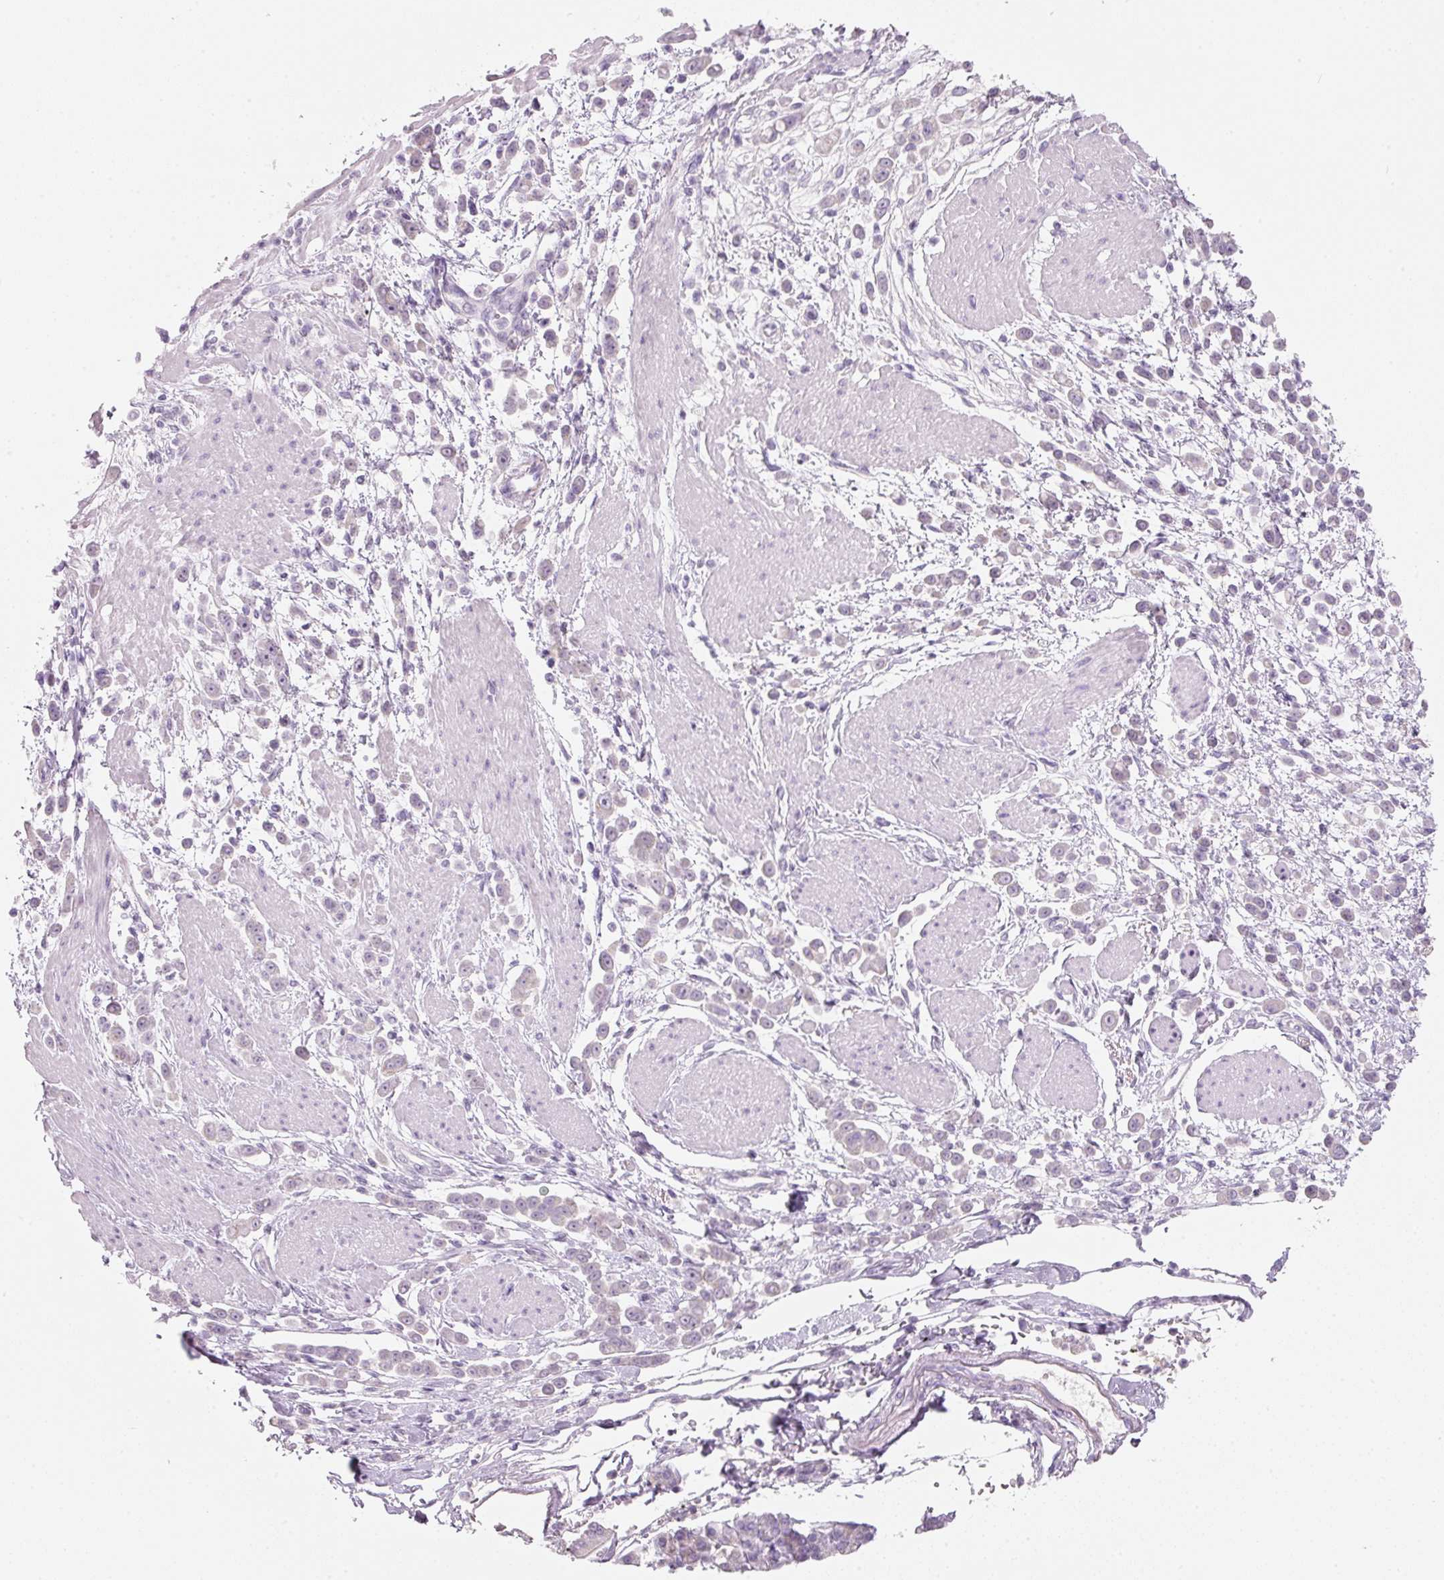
{"staining": {"intensity": "negative", "quantity": "none", "location": "none"}, "tissue": "pancreatic cancer", "cell_type": "Tumor cells", "image_type": "cancer", "snomed": [{"axis": "morphology", "description": "Normal tissue, NOS"}, {"axis": "morphology", "description": "Adenocarcinoma, NOS"}, {"axis": "topography", "description": "Pancreas"}], "caption": "Immunohistochemical staining of human adenocarcinoma (pancreatic) displays no significant positivity in tumor cells.", "gene": "ENSG00000206549", "patient": {"sex": "female", "age": 64}}